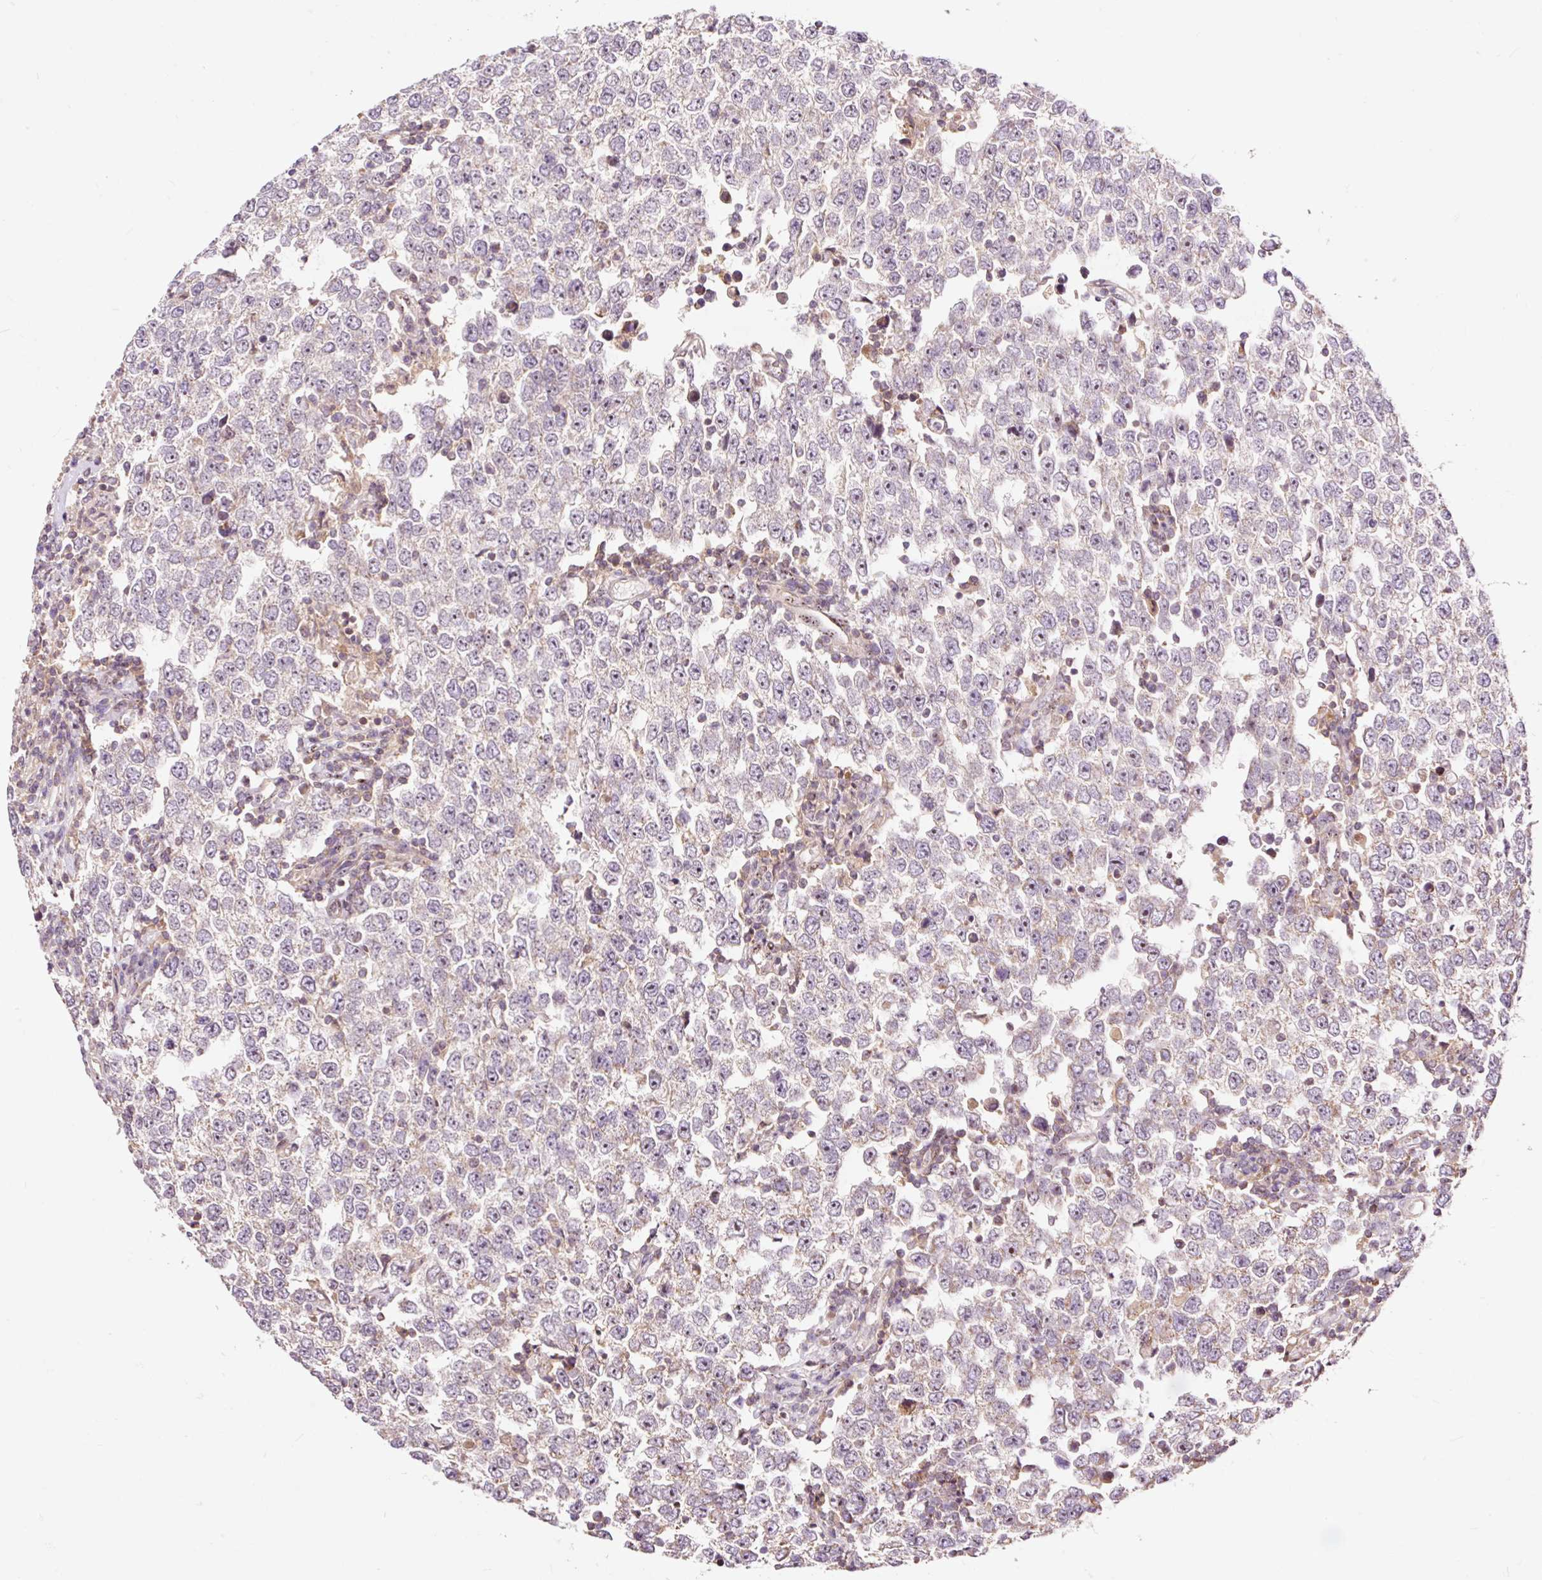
{"staining": {"intensity": "negative", "quantity": "none", "location": "none"}, "tissue": "testis cancer", "cell_type": "Tumor cells", "image_type": "cancer", "snomed": [{"axis": "morphology", "description": "Seminoma, NOS"}, {"axis": "morphology", "description": "Carcinoma, Embryonal, NOS"}, {"axis": "topography", "description": "Testis"}], "caption": "High magnification brightfield microscopy of testis cancer (embryonal carcinoma) stained with DAB (3,3'-diaminobenzidine) (brown) and counterstained with hematoxylin (blue): tumor cells show no significant positivity.", "gene": "BOLA3", "patient": {"sex": "male", "age": 28}}